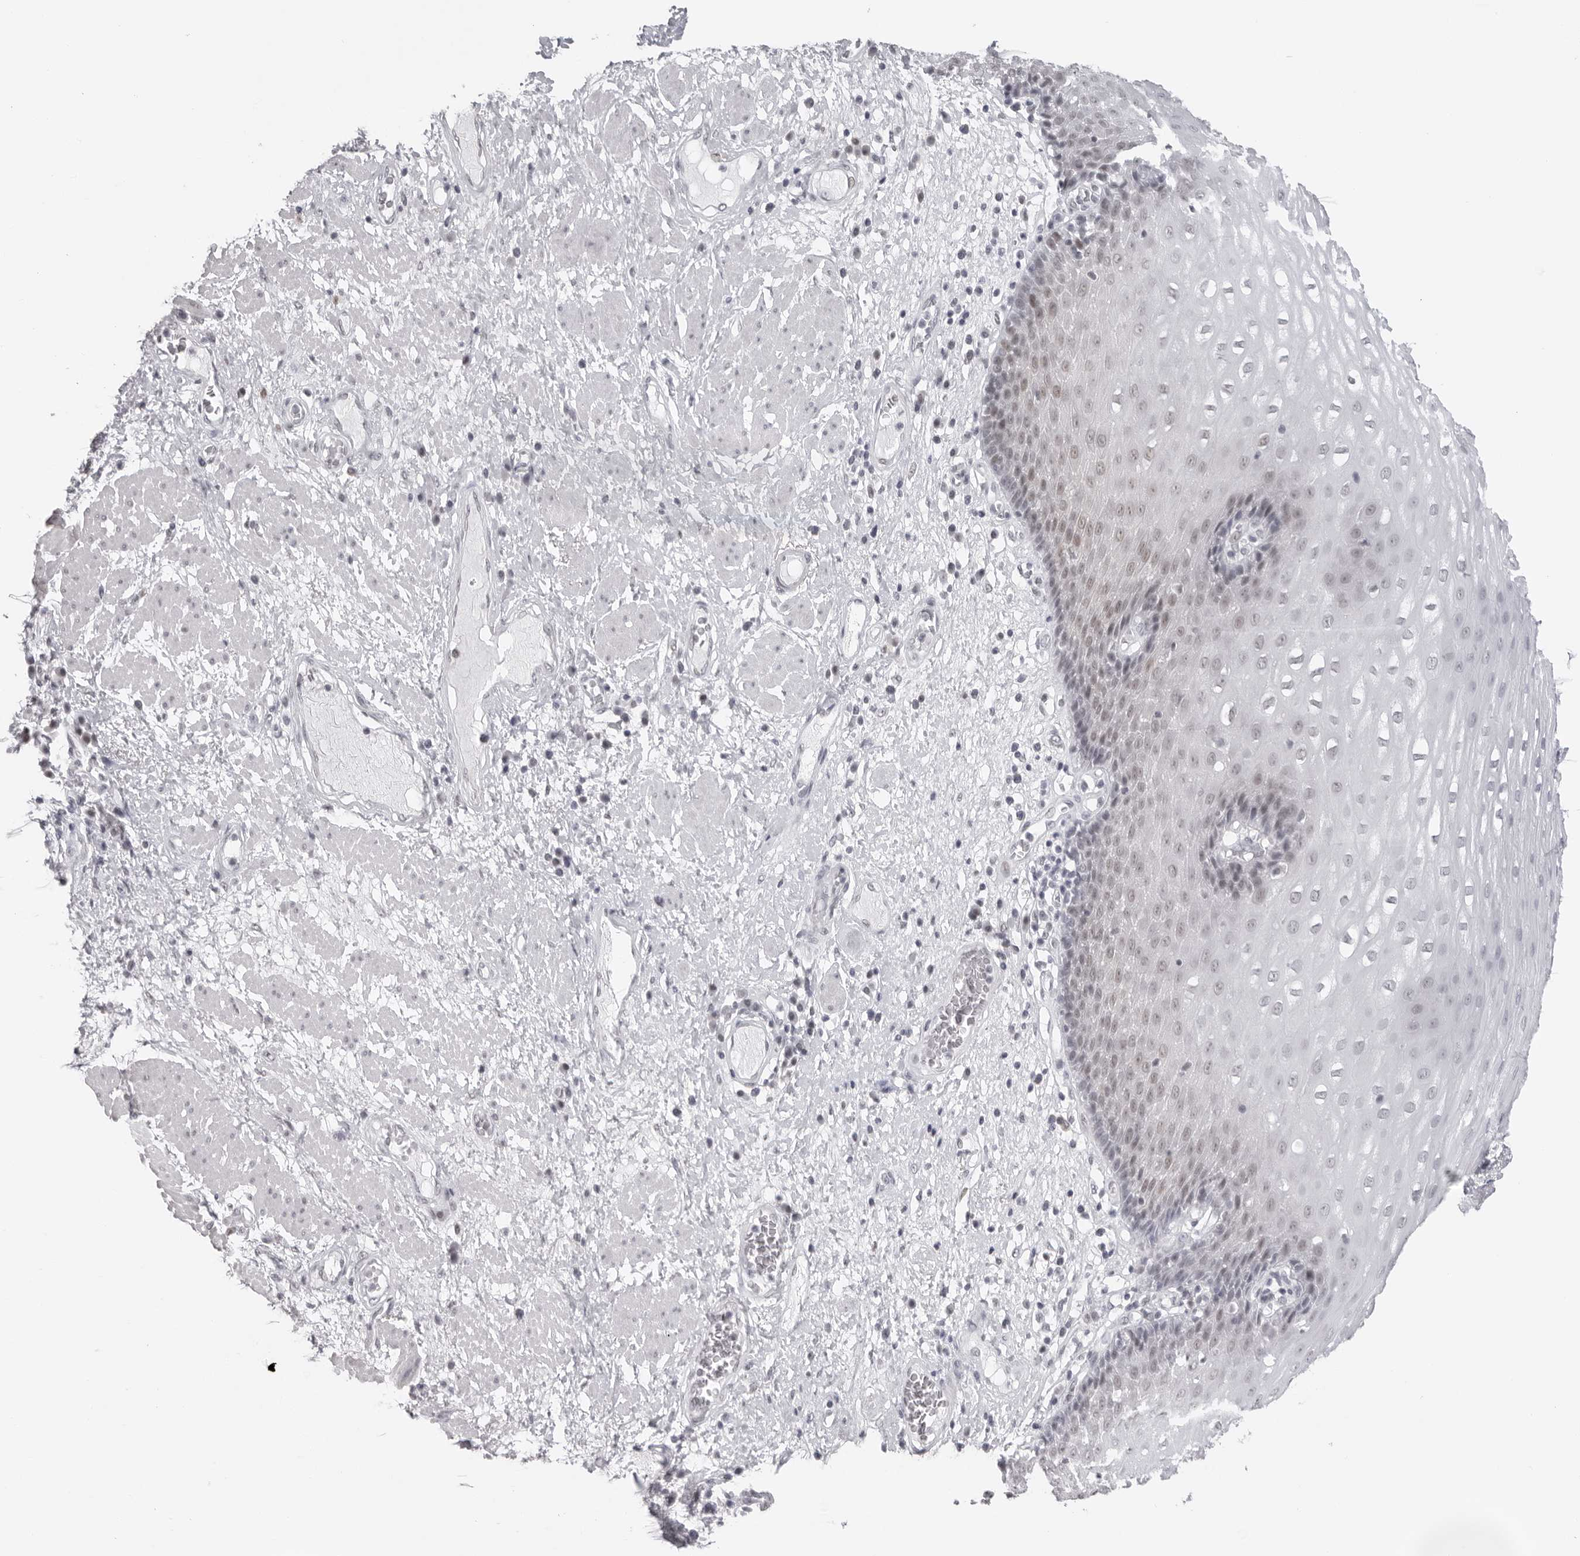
{"staining": {"intensity": "moderate", "quantity": "25%-75%", "location": "nuclear"}, "tissue": "esophagus", "cell_type": "Squamous epithelial cells", "image_type": "normal", "snomed": [{"axis": "morphology", "description": "Normal tissue, NOS"}, {"axis": "morphology", "description": "Adenocarcinoma, NOS"}, {"axis": "topography", "description": "Esophagus"}], "caption": "IHC photomicrograph of benign esophagus: human esophagus stained using IHC shows medium levels of moderate protein expression localized specifically in the nuclear of squamous epithelial cells, appearing as a nuclear brown color.", "gene": "ESPN", "patient": {"sex": "male", "age": 62}}